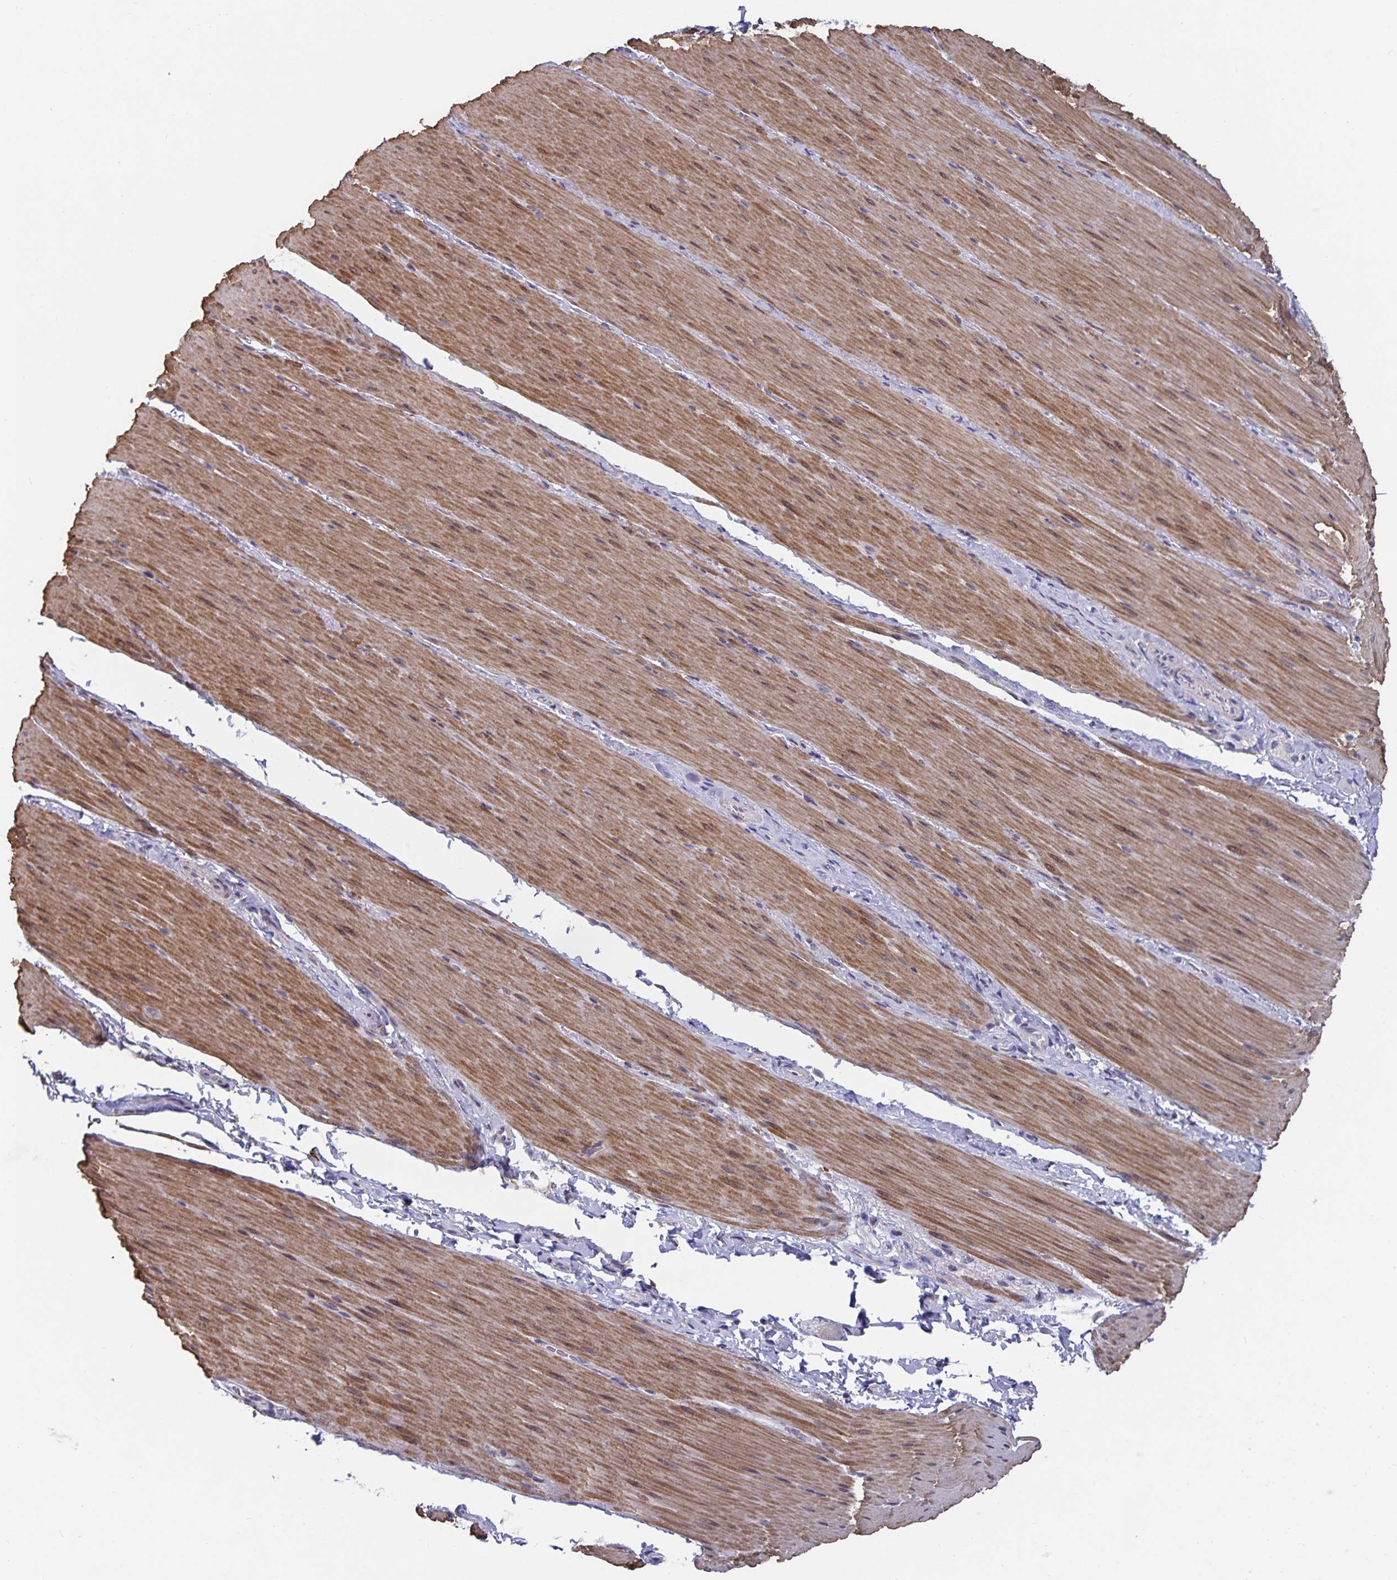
{"staining": {"intensity": "moderate", "quantity": "25%-75%", "location": "cytoplasmic/membranous"}, "tissue": "smooth muscle", "cell_type": "Smooth muscle cells", "image_type": "normal", "snomed": [{"axis": "morphology", "description": "Normal tissue, NOS"}, {"axis": "topography", "description": "Smooth muscle"}, {"axis": "topography", "description": "Colon"}], "caption": "A brown stain labels moderate cytoplasmic/membranous staining of a protein in smooth muscle cells of benign human smooth muscle.", "gene": "ZIK1", "patient": {"sex": "male", "age": 73}}